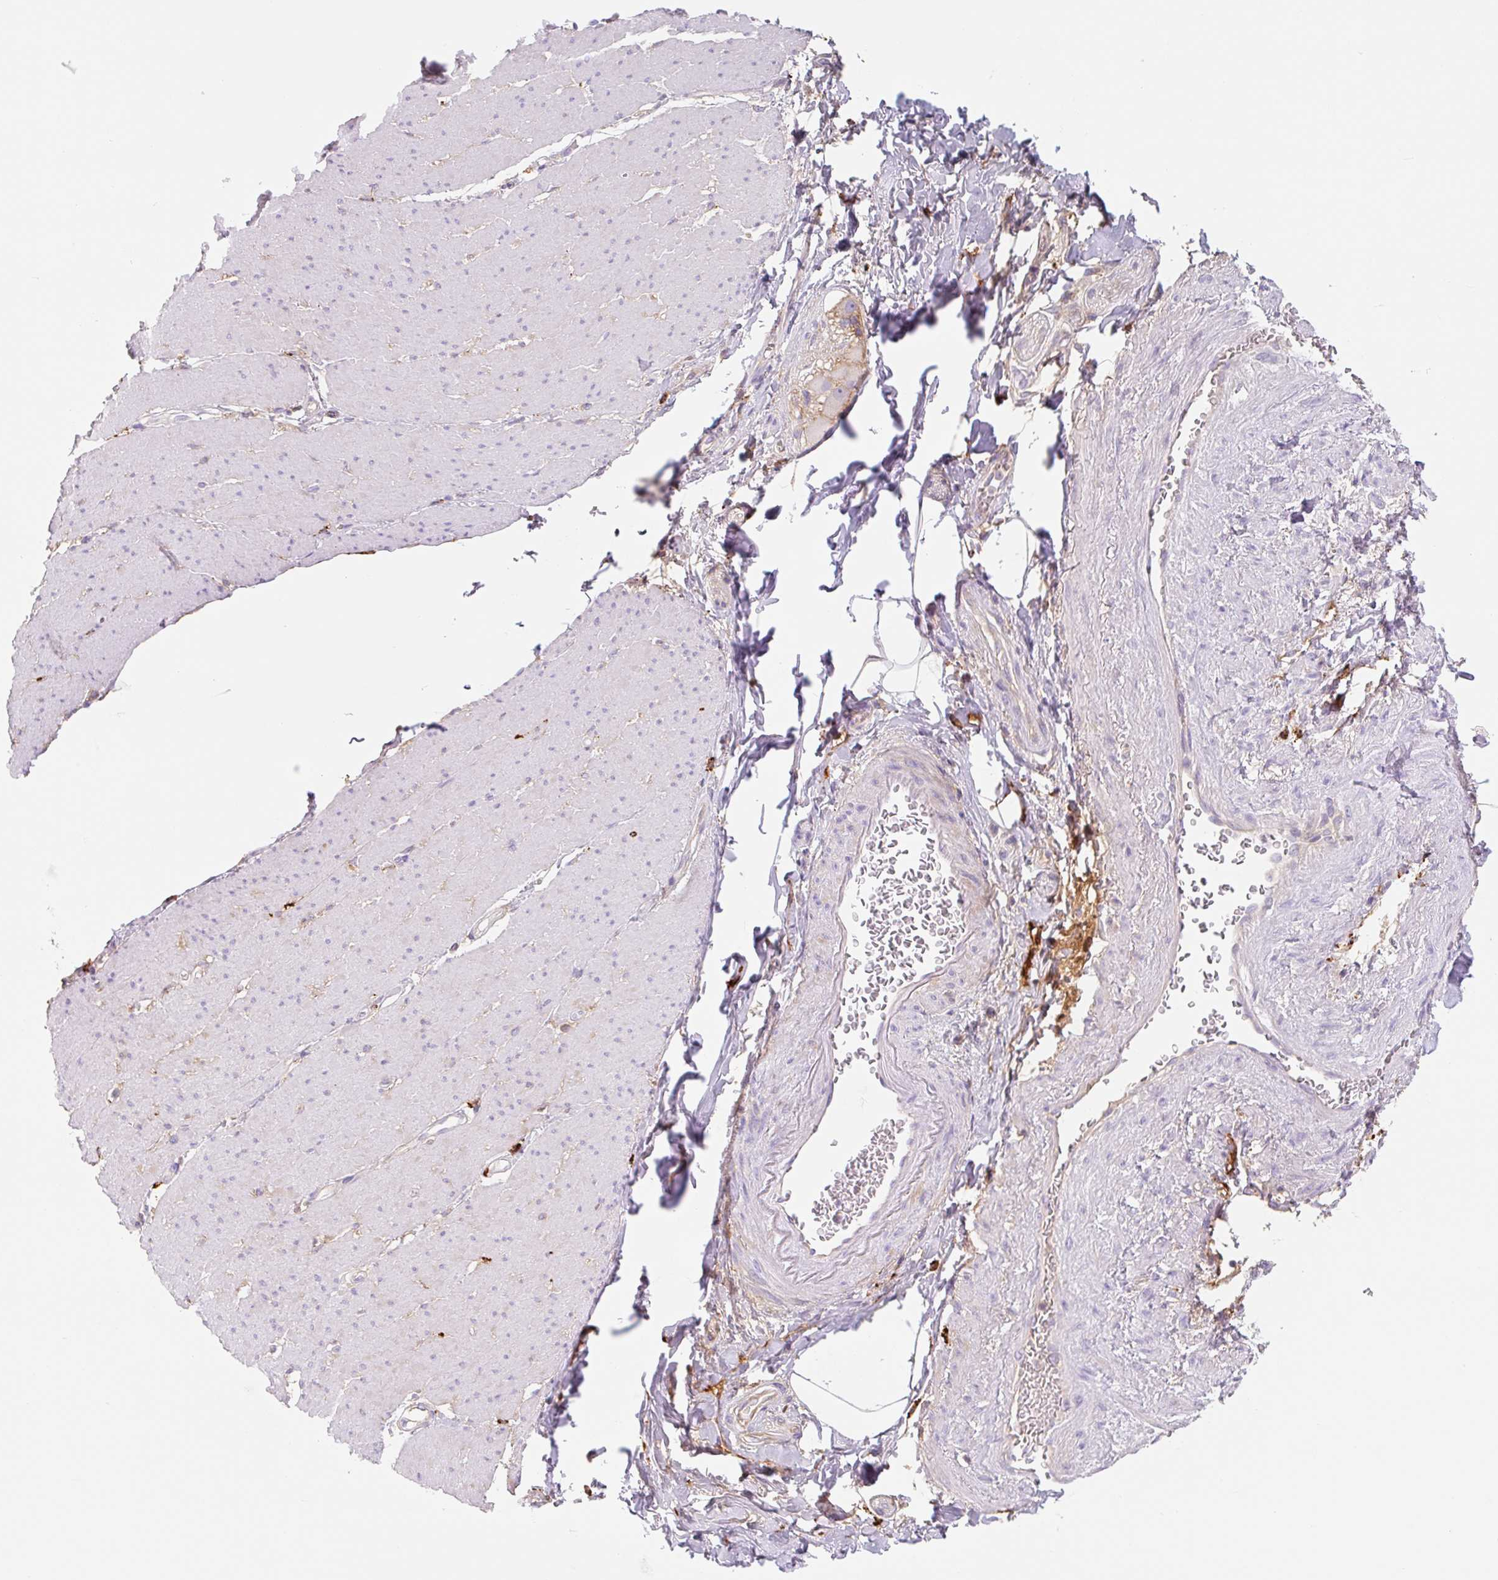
{"staining": {"intensity": "negative", "quantity": "none", "location": "none"}, "tissue": "smooth muscle", "cell_type": "Smooth muscle cells", "image_type": "normal", "snomed": [{"axis": "morphology", "description": "Normal tissue, NOS"}, {"axis": "topography", "description": "Smooth muscle"}, {"axis": "topography", "description": "Rectum"}], "caption": "High magnification brightfield microscopy of benign smooth muscle stained with DAB (brown) and counterstained with hematoxylin (blue): smooth muscle cells show no significant expression. The staining is performed using DAB (3,3'-diaminobenzidine) brown chromogen with nuclei counter-stained in using hematoxylin.", "gene": "LYVE1", "patient": {"sex": "male", "age": 53}}